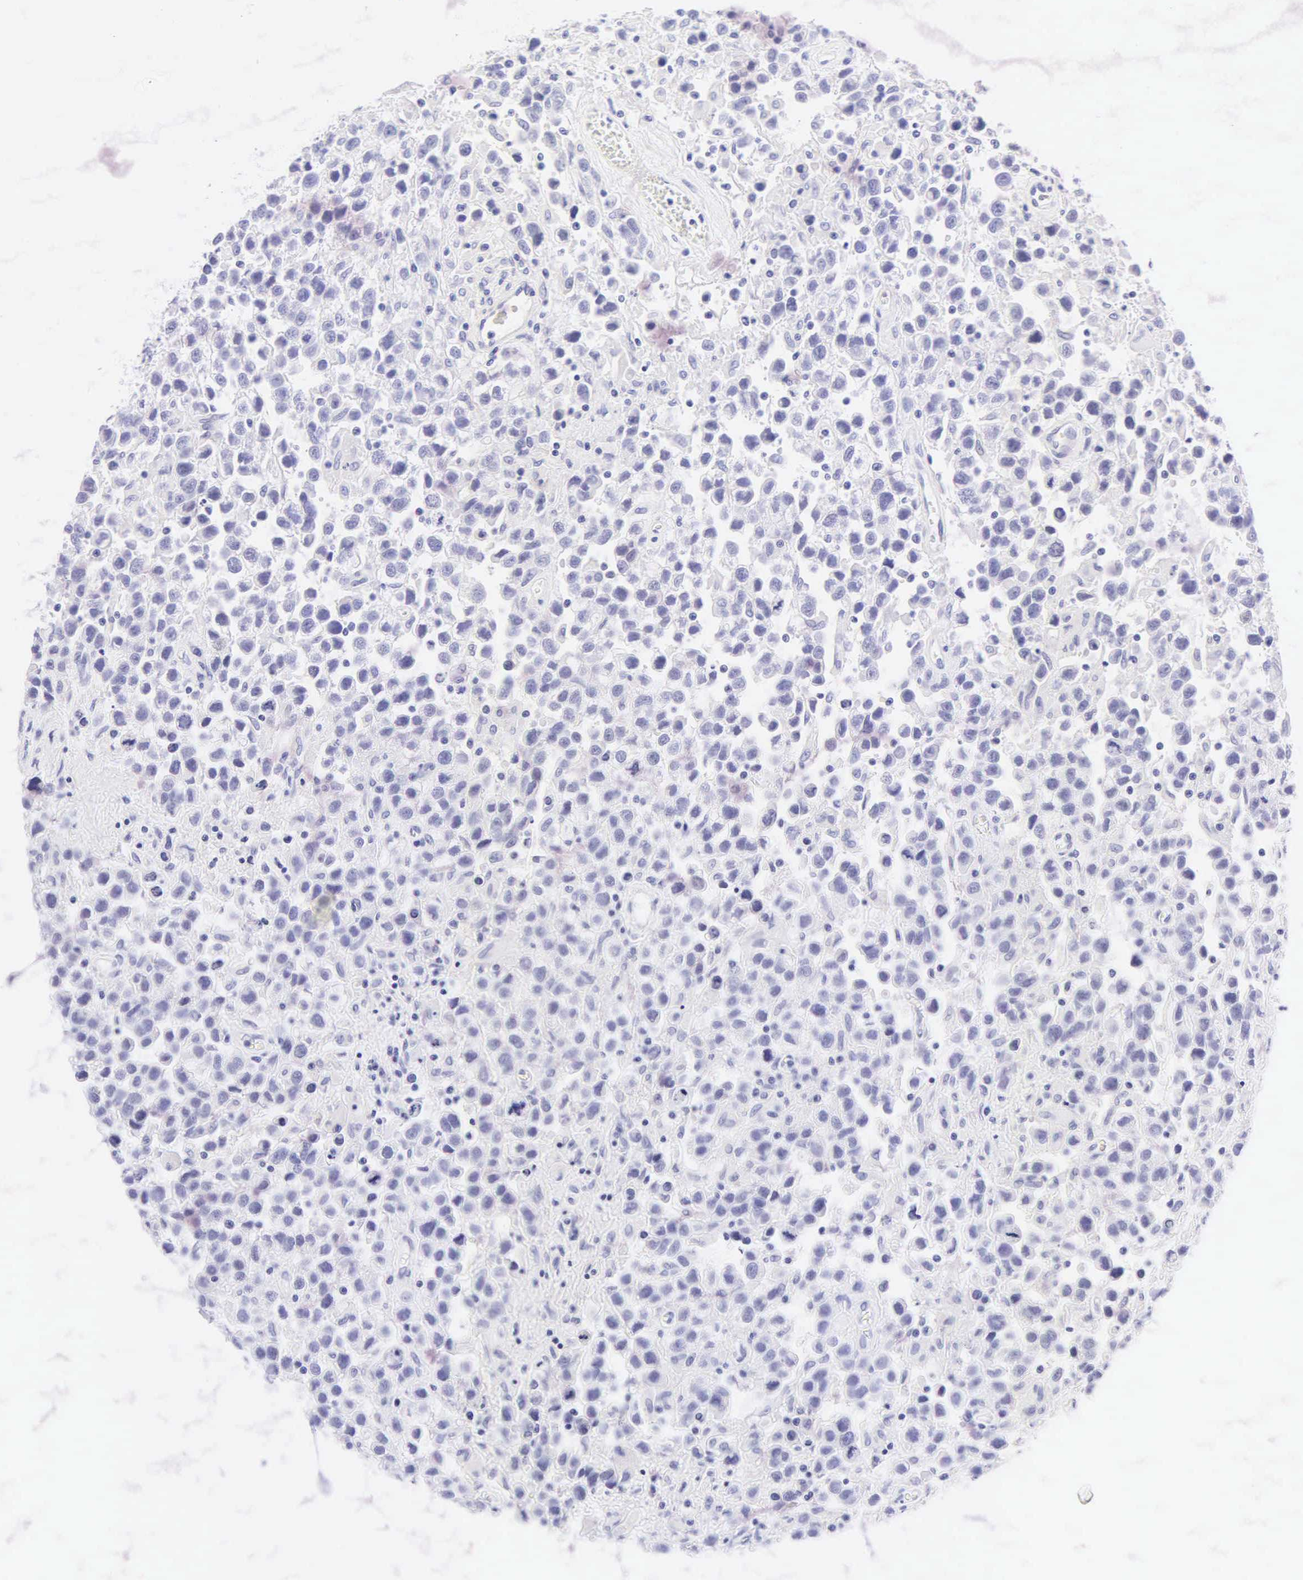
{"staining": {"intensity": "negative", "quantity": "none", "location": "none"}, "tissue": "testis cancer", "cell_type": "Tumor cells", "image_type": "cancer", "snomed": [{"axis": "morphology", "description": "Seminoma, NOS"}, {"axis": "topography", "description": "Testis"}], "caption": "The immunohistochemistry photomicrograph has no significant staining in tumor cells of testis cancer tissue.", "gene": "KRT20", "patient": {"sex": "male", "age": 43}}